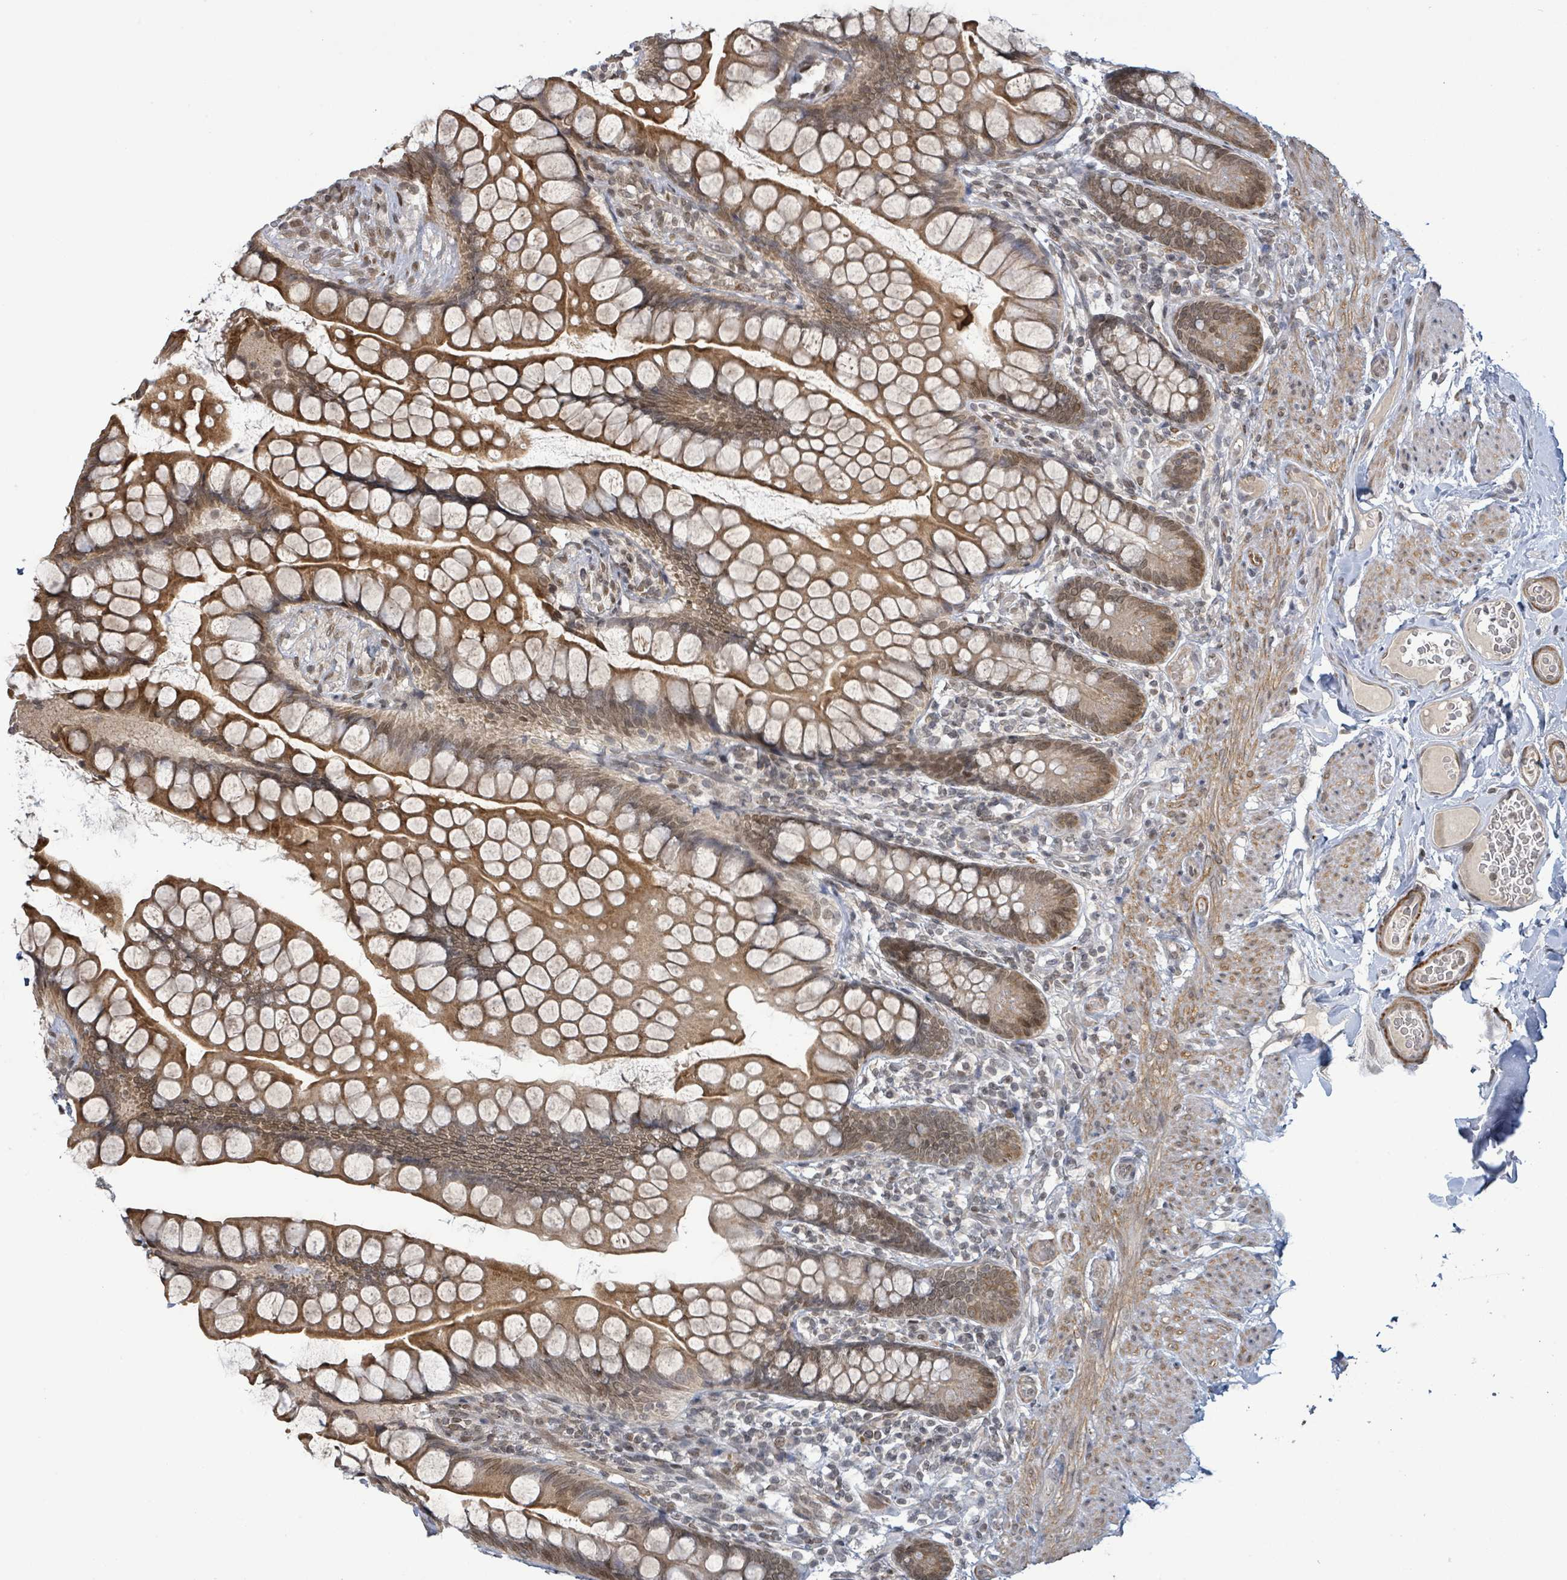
{"staining": {"intensity": "moderate", "quantity": ">75%", "location": "cytoplasmic/membranous,nuclear"}, "tissue": "small intestine", "cell_type": "Glandular cells", "image_type": "normal", "snomed": [{"axis": "morphology", "description": "Normal tissue, NOS"}, {"axis": "topography", "description": "Small intestine"}], "caption": "DAB (3,3'-diaminobenzidine) immunohistochemical staining of normal human small intestine displays moderate cytoplasmic/membranous,nuclear protein positivity in approximately >75% of glandular cells.", "gene": "SBF2", "patient": {"sex": "male", "age": 70}}